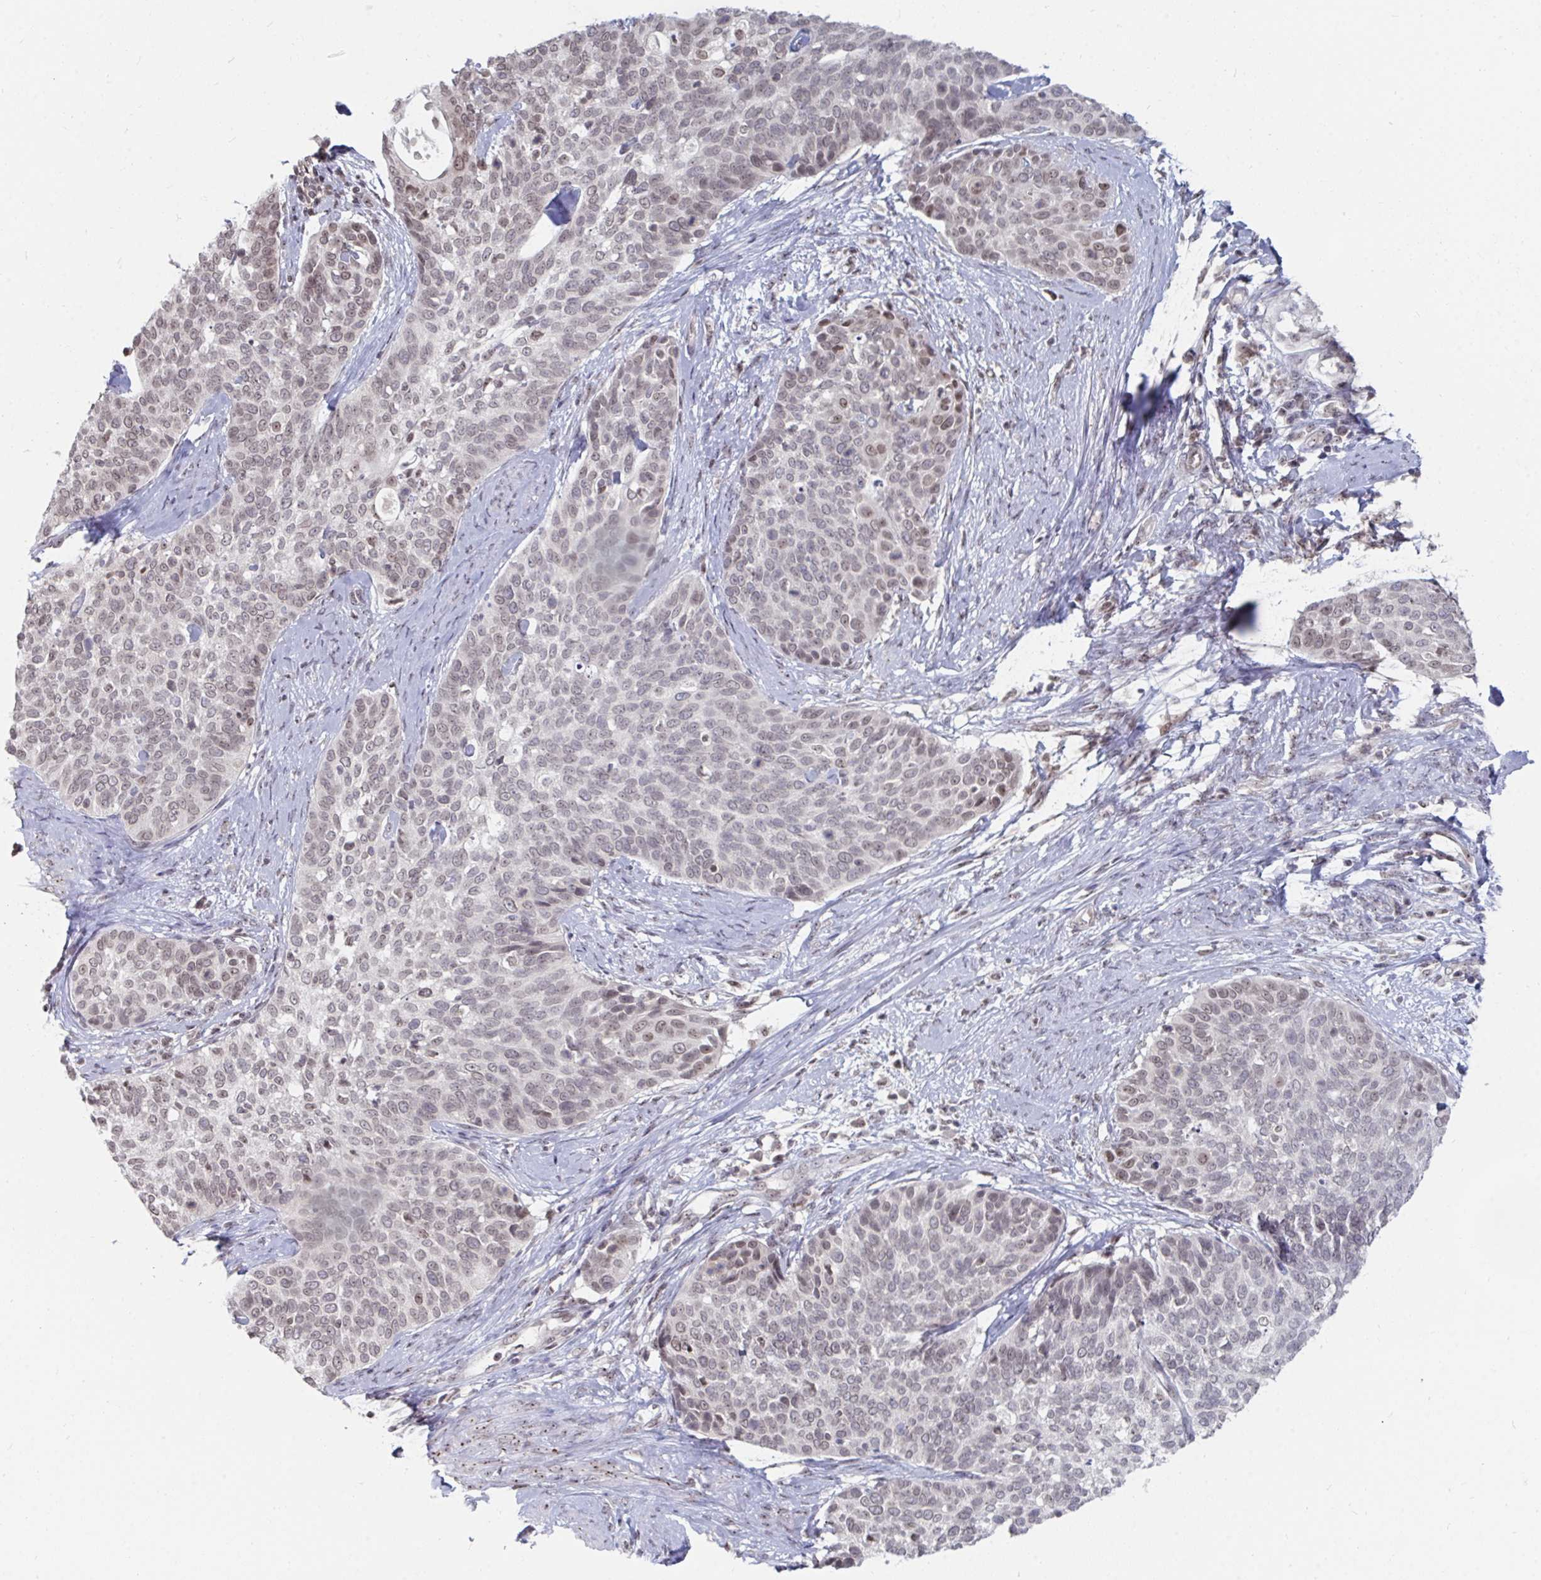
{"staining": {"intensity": "weak", "quantity": ">75%", "location": "nuclear"}, "tissue": "cervical cancer", "cell_type": "Tumor cells", "image_type": "cancer", "snomed": [{"axis": "morphology", "description": "Squamous cell carcinoma, NOS"}, {"axis": "topography", "description": "Cervix"}], "caption": "Approximately >75% of tumor cells in human cervical cancer display weak nuclear protein expression as visualized by brown immunohistochemical staining.", "gene": "TRIP12", "patient": {"sex": "female", "age": 69}}